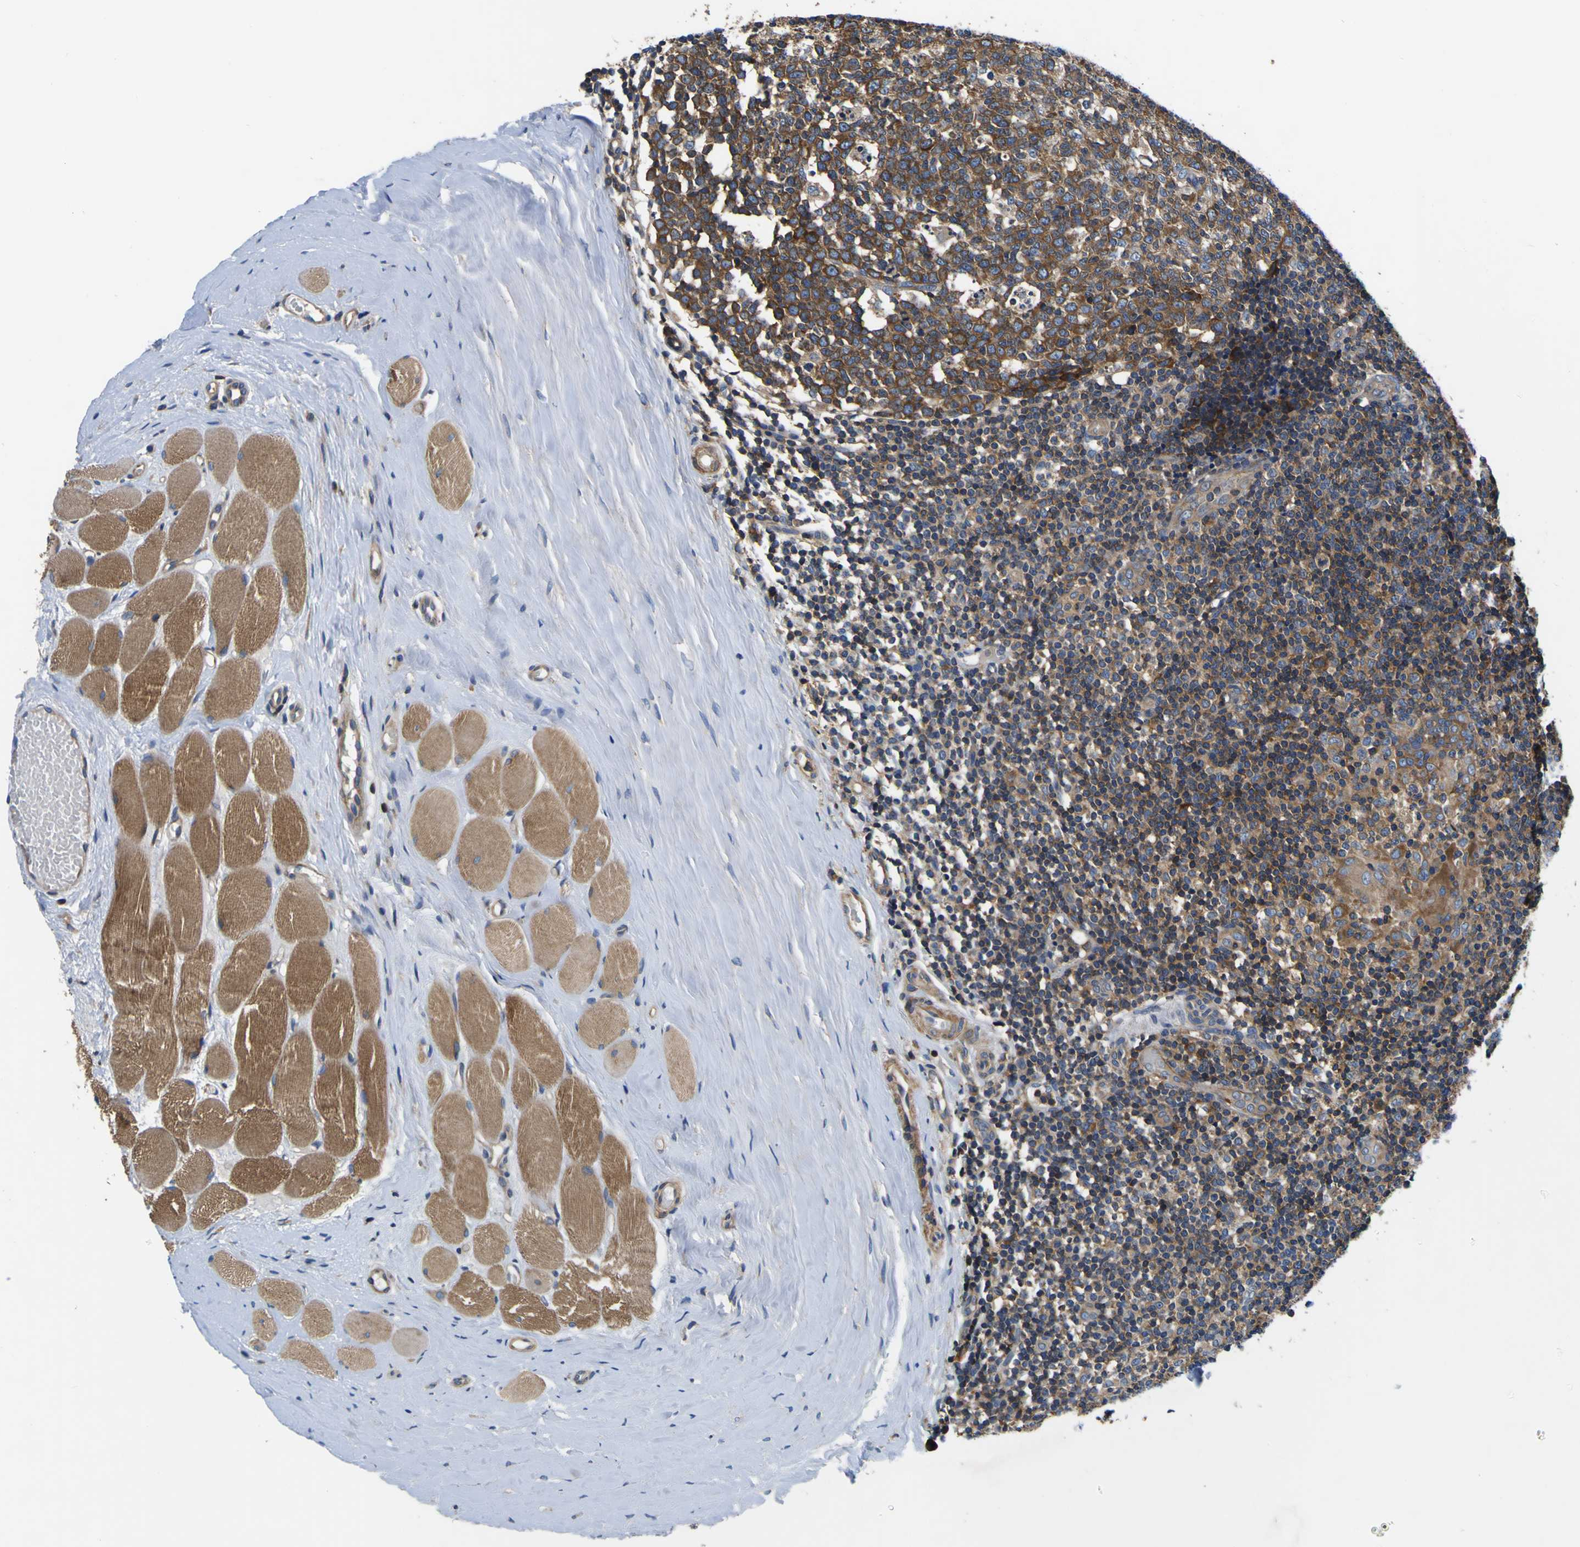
{"staining": {"intensity": "strong", "quantity": ">75%", "location": "cytoplasmic/membranous"}, "tissue": "tonsil", "cell_type": "Germinal center cells", "image_type": "normal", "snomed": [{"axis": "morphology", "description": "Normal tissue, NOS"}, {"axis": "topography", "description": "Tonsil"}], "caption": "An image of human tonsil stained for a protein displays strong cytoplasmic/membranous brown staining in germinal center cells. The staining was performed using DAB, with brown indicating positive protein expression. Nuclei are stained blue with hematoxylin.", "gene": "CNR2", "patient": {"sex": "female", "age": 19}}